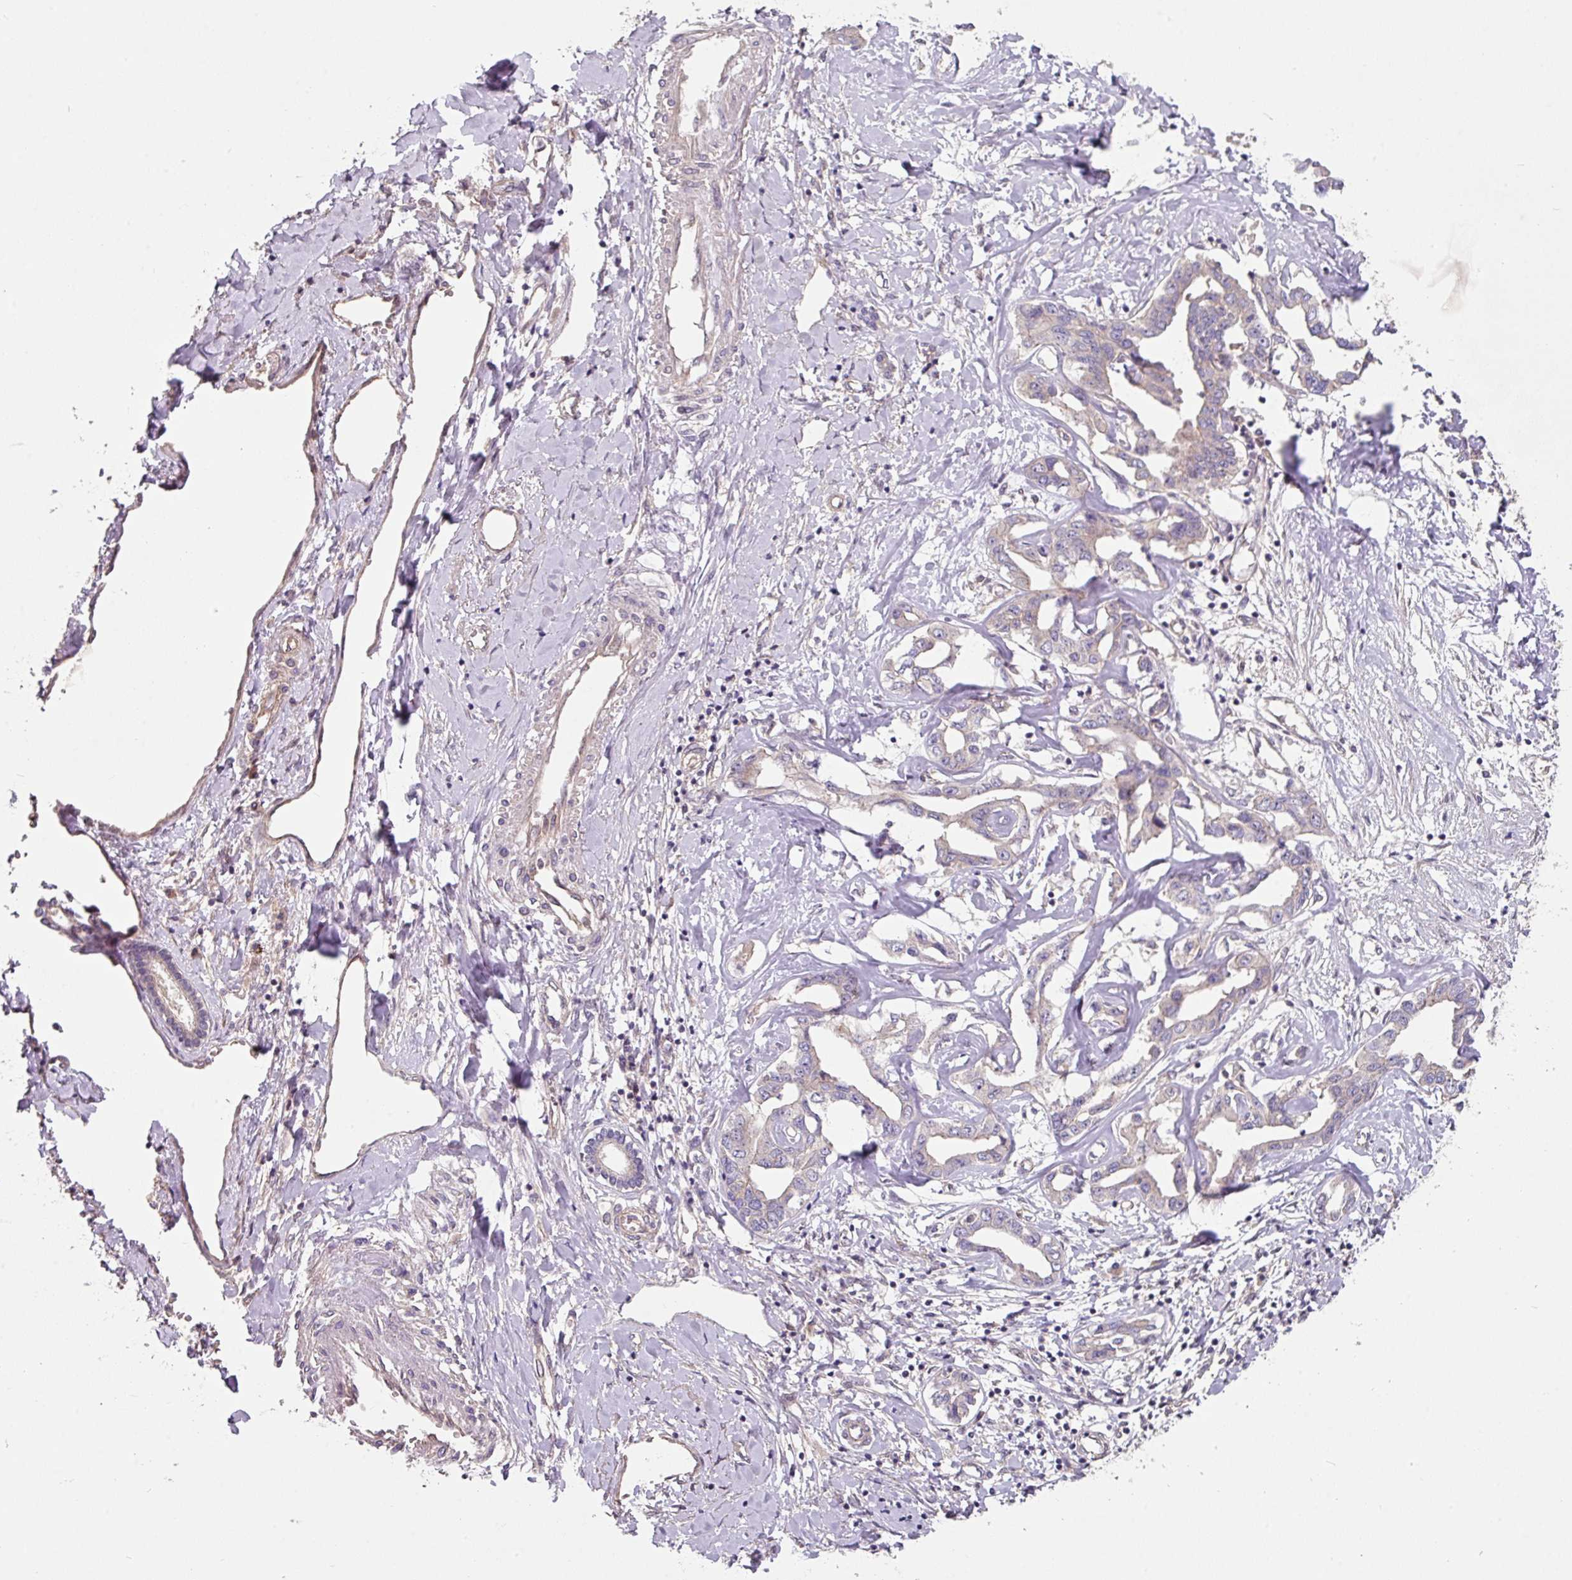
{"staining": {"intensity": "negative", "quantity": "none", "location": "none"}, "tissue": "liver cancer", "cell_type": "Tumor cells", "image_type": "cancer", "snomed": [{"axis": "morphology", "description": "Cholangiocarcinoma"}, {"axis": "topography", "description": "Liver"}], "caption": "IHC photomicrograph of neoplastic tissue: liver cholangiocarcinoma stained with DAB displays no significant protein positivity in tumor cells.", "gene": "C4orf48", "patient": {"sex": "male", "age": 59}}